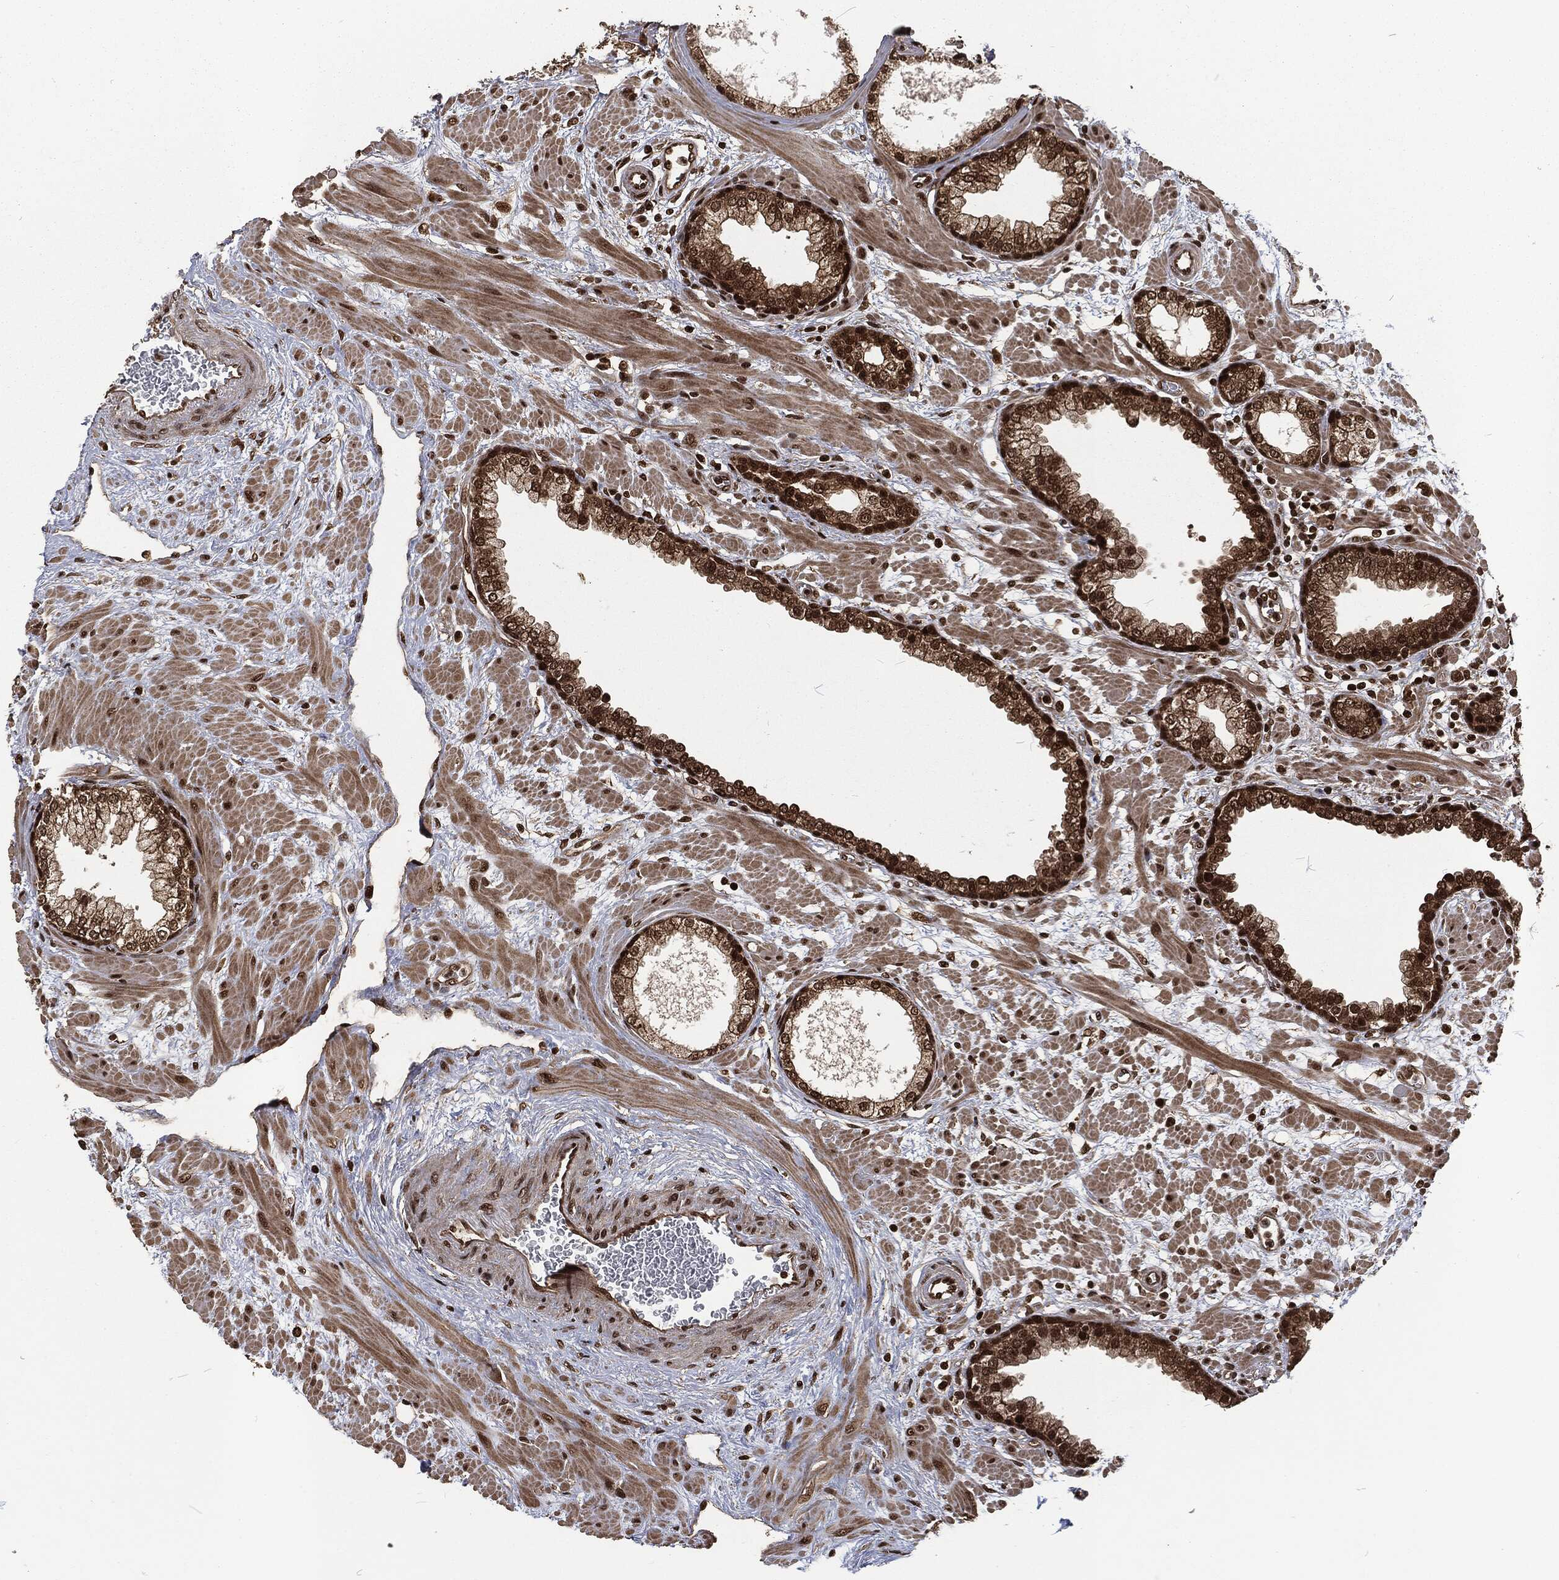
{"staining": {"intensity": "strong", "quantity": "25%-75%", "location": "nuclear"}, "tissue": "prostate", "cell_type": "Glandular cells", "image_type": "normal", "snomed": [{"axis": "morphology", "description": "Normal tissue, NOS"}, {"axis": "topography", "description": "Prostate"}], "caption": "Protein expression analysis of unremarkable prostate shows strong nuclear positivity in approximately 25%-75% of glandular cells. The staining was performed using DAB to visualize the protein expression in brown, while the nuclei were stained in blue with hematoxylin (Magnification: 20x).", "gene": "NGRN", "patient": {"sex": "male", "age": 63}}